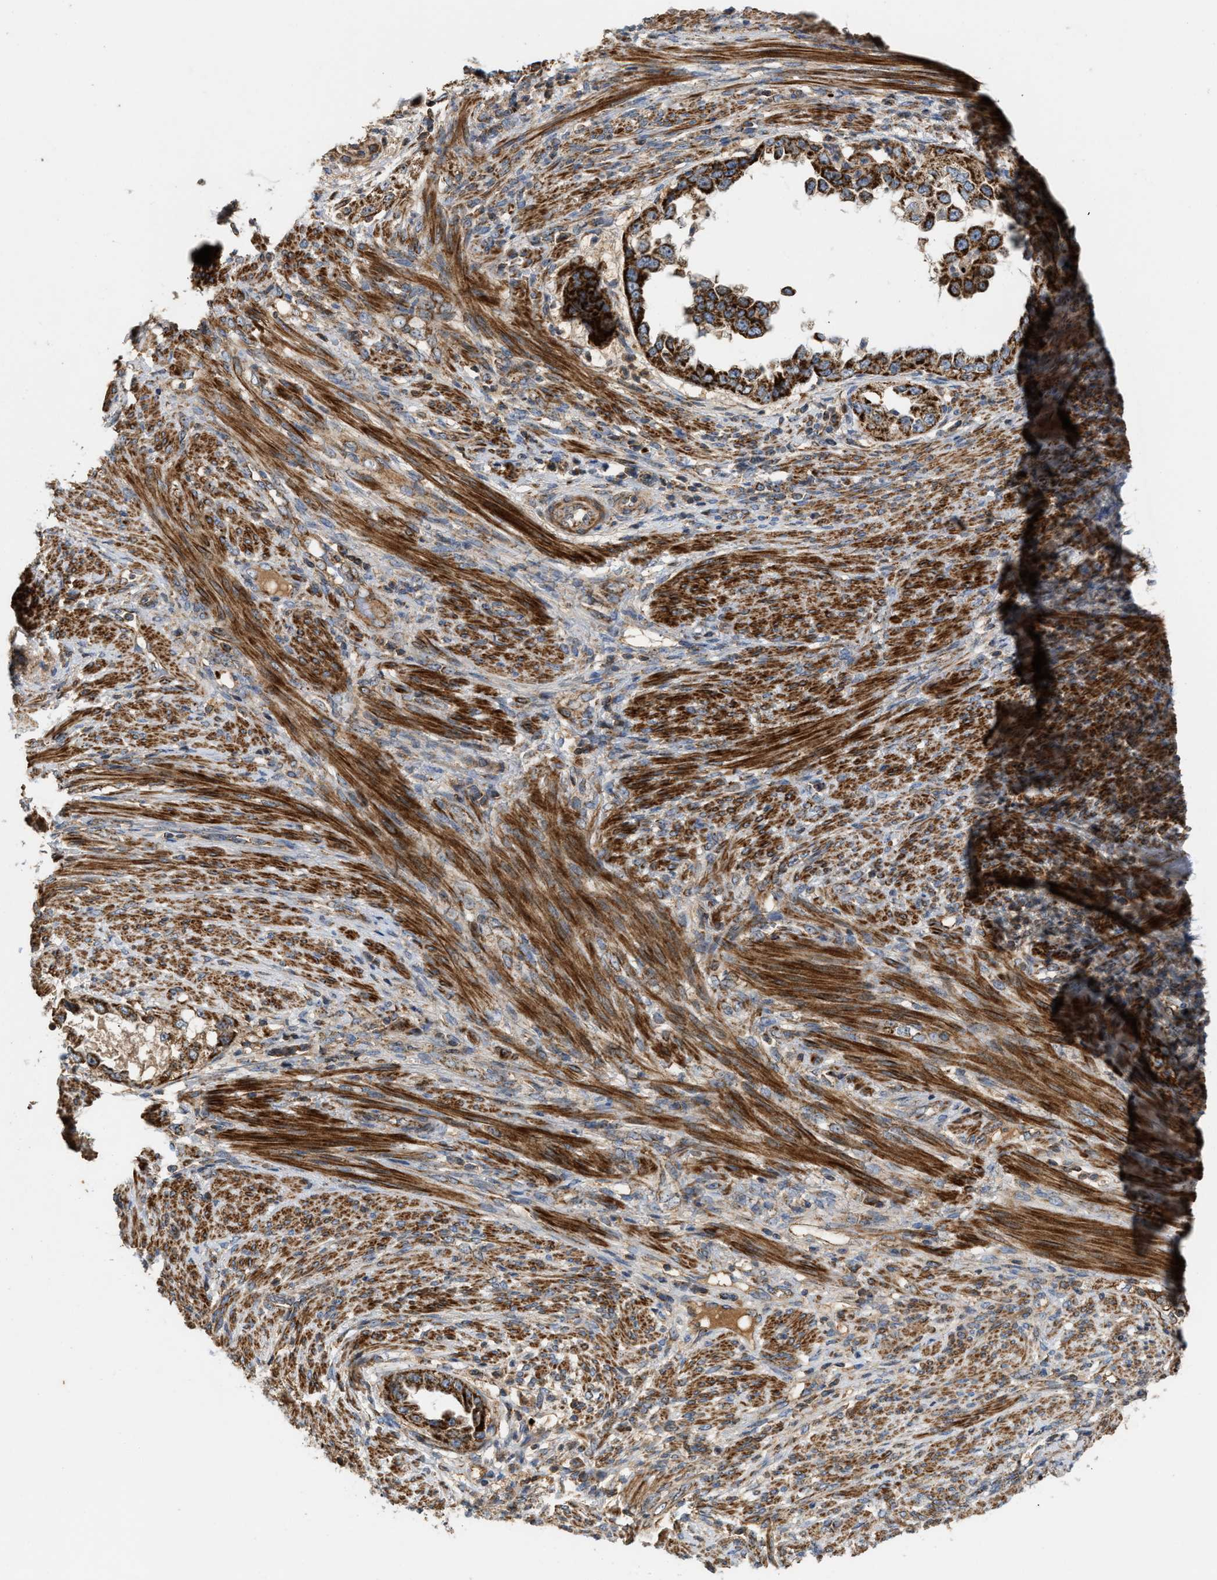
{"staining": {"intensity": "strong", "quantity": ">75%", "location": "cytoplasmic/membranous"}, "tissue": "endometrial cancer", "cell_type": "Tumor cells", "image_type": "cancer", "snomed": [{"axis": "morphology", "description": "Adenocarcinoma, NOS"}, {"axis": "topography", "description": "Endometrium"}], "caption": "This image demonstrates immunohistochemistry (IHC) staining of human adenocarcinoma (endometrial), with high strong cytoplasmic/membranous expression in about >75% of tumor cells.", "gene": "TACO1", "patient": {"sex": "female", "age": 85}}